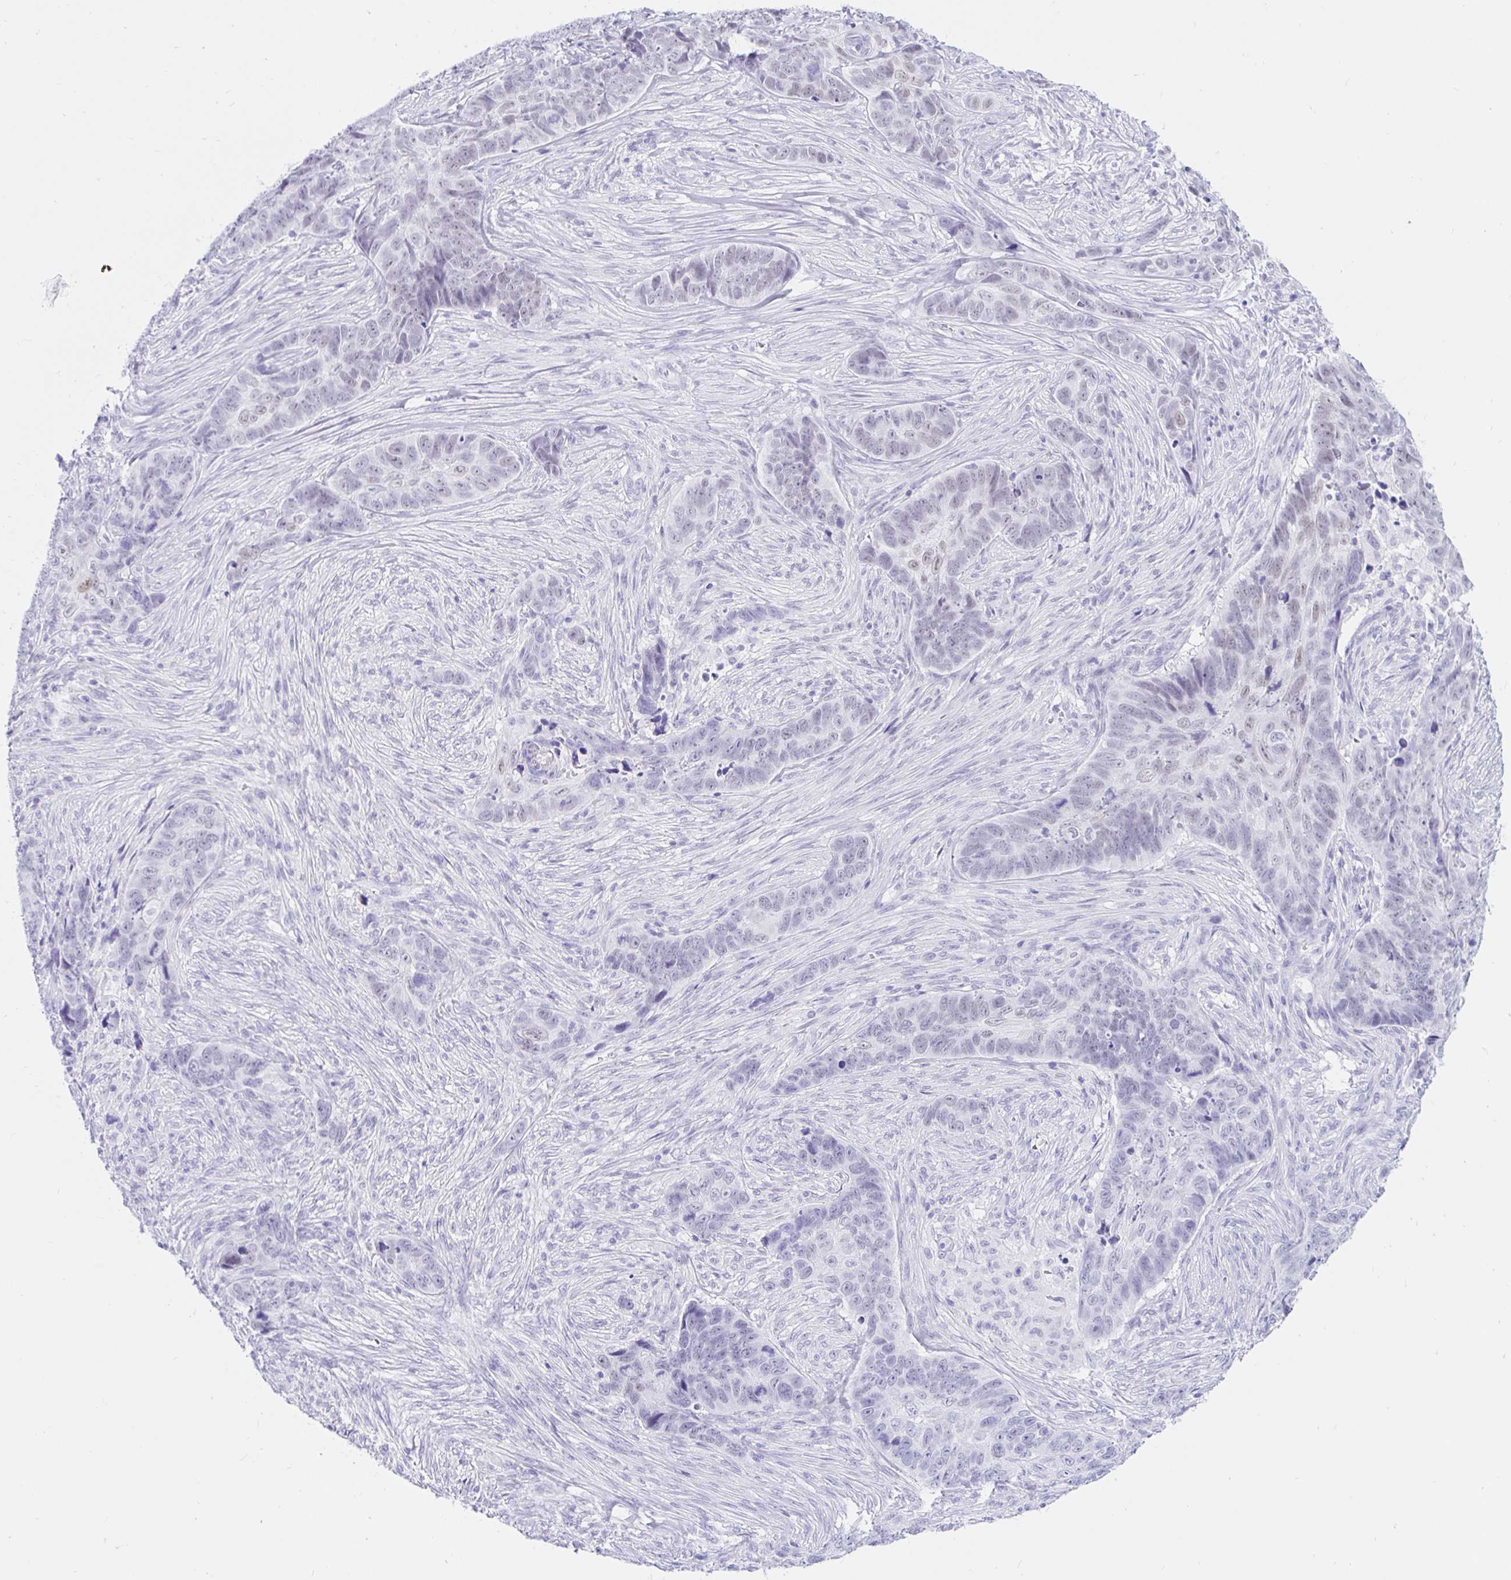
{"staining": {"intensity": "negative", "quantity": "none", "location": "none"}, "tissue": "skin cancer", "cell_type": "Tumor cells", "image_type": "cancer", "snomed": [{"axis": "morphology", "description": "Basal cell carcinoma"}, {"axis": "topography", "description": "Skin"}], "caption": "Skin cancer stained for a protein using IHC shows no expression tumor cells.", "gene": "OR6T1", "patient": {"sex": "female", "age": 82}}